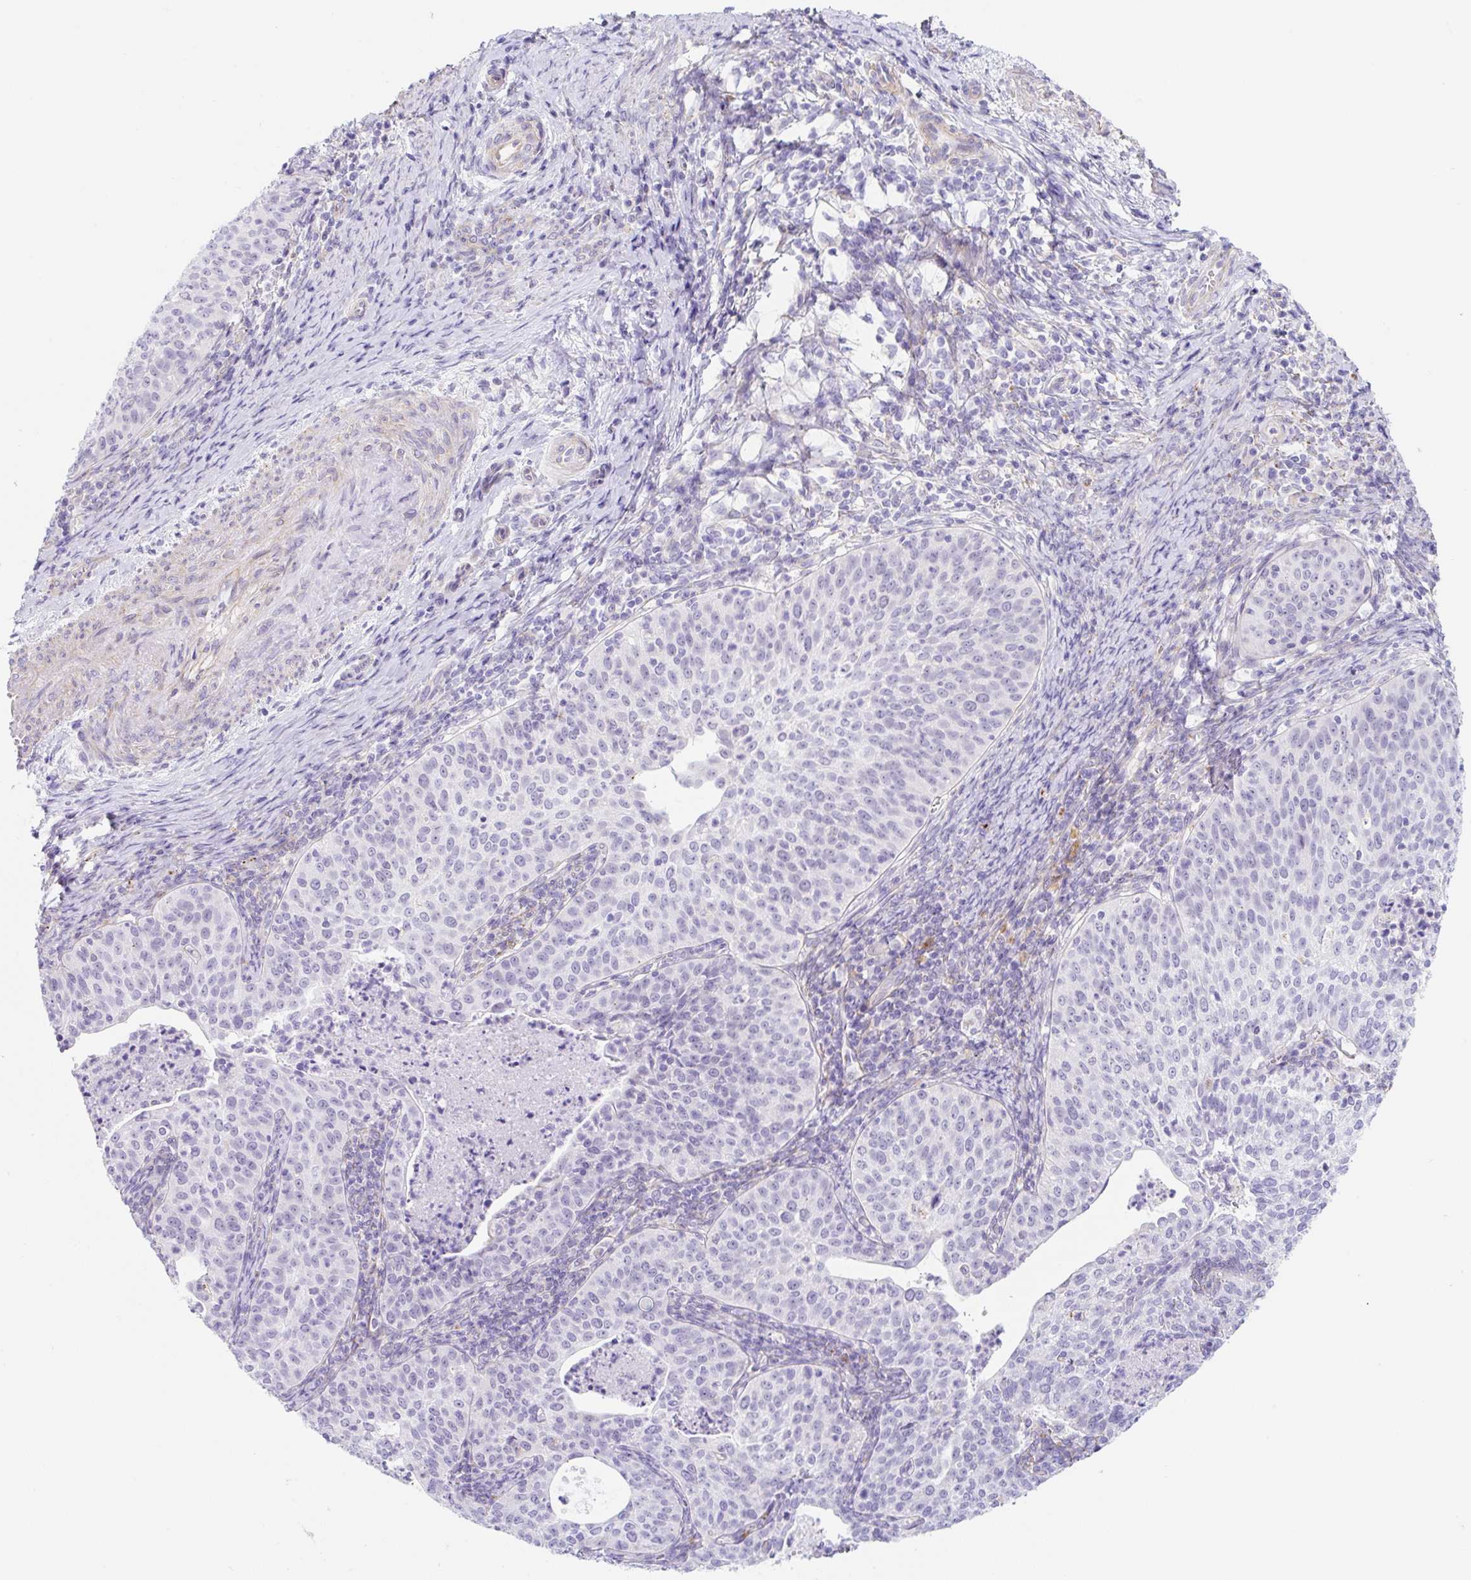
{"staining": {"intensity": "negative", "quantity": "none", "location": "none"}, "tissue": "cervical cancer", "cell_type": "Tumor cells", "image_type": "cancer", "snomed": [{"axis": "morphology", "description": "Squamous cell carcinoma, NOS"}, {"axis": "topography", "description": "Cervix"}], "caption": "IHC of human cervical cancer (squamous cell carcinoma) exhibits no expression in tumor cells. (DAB (3,3'-diaminobenzidine) immunohistochemistry (IHC), high magnification).", "gene": "DKK4", "patient": {"sex": "female", "age": 30}}